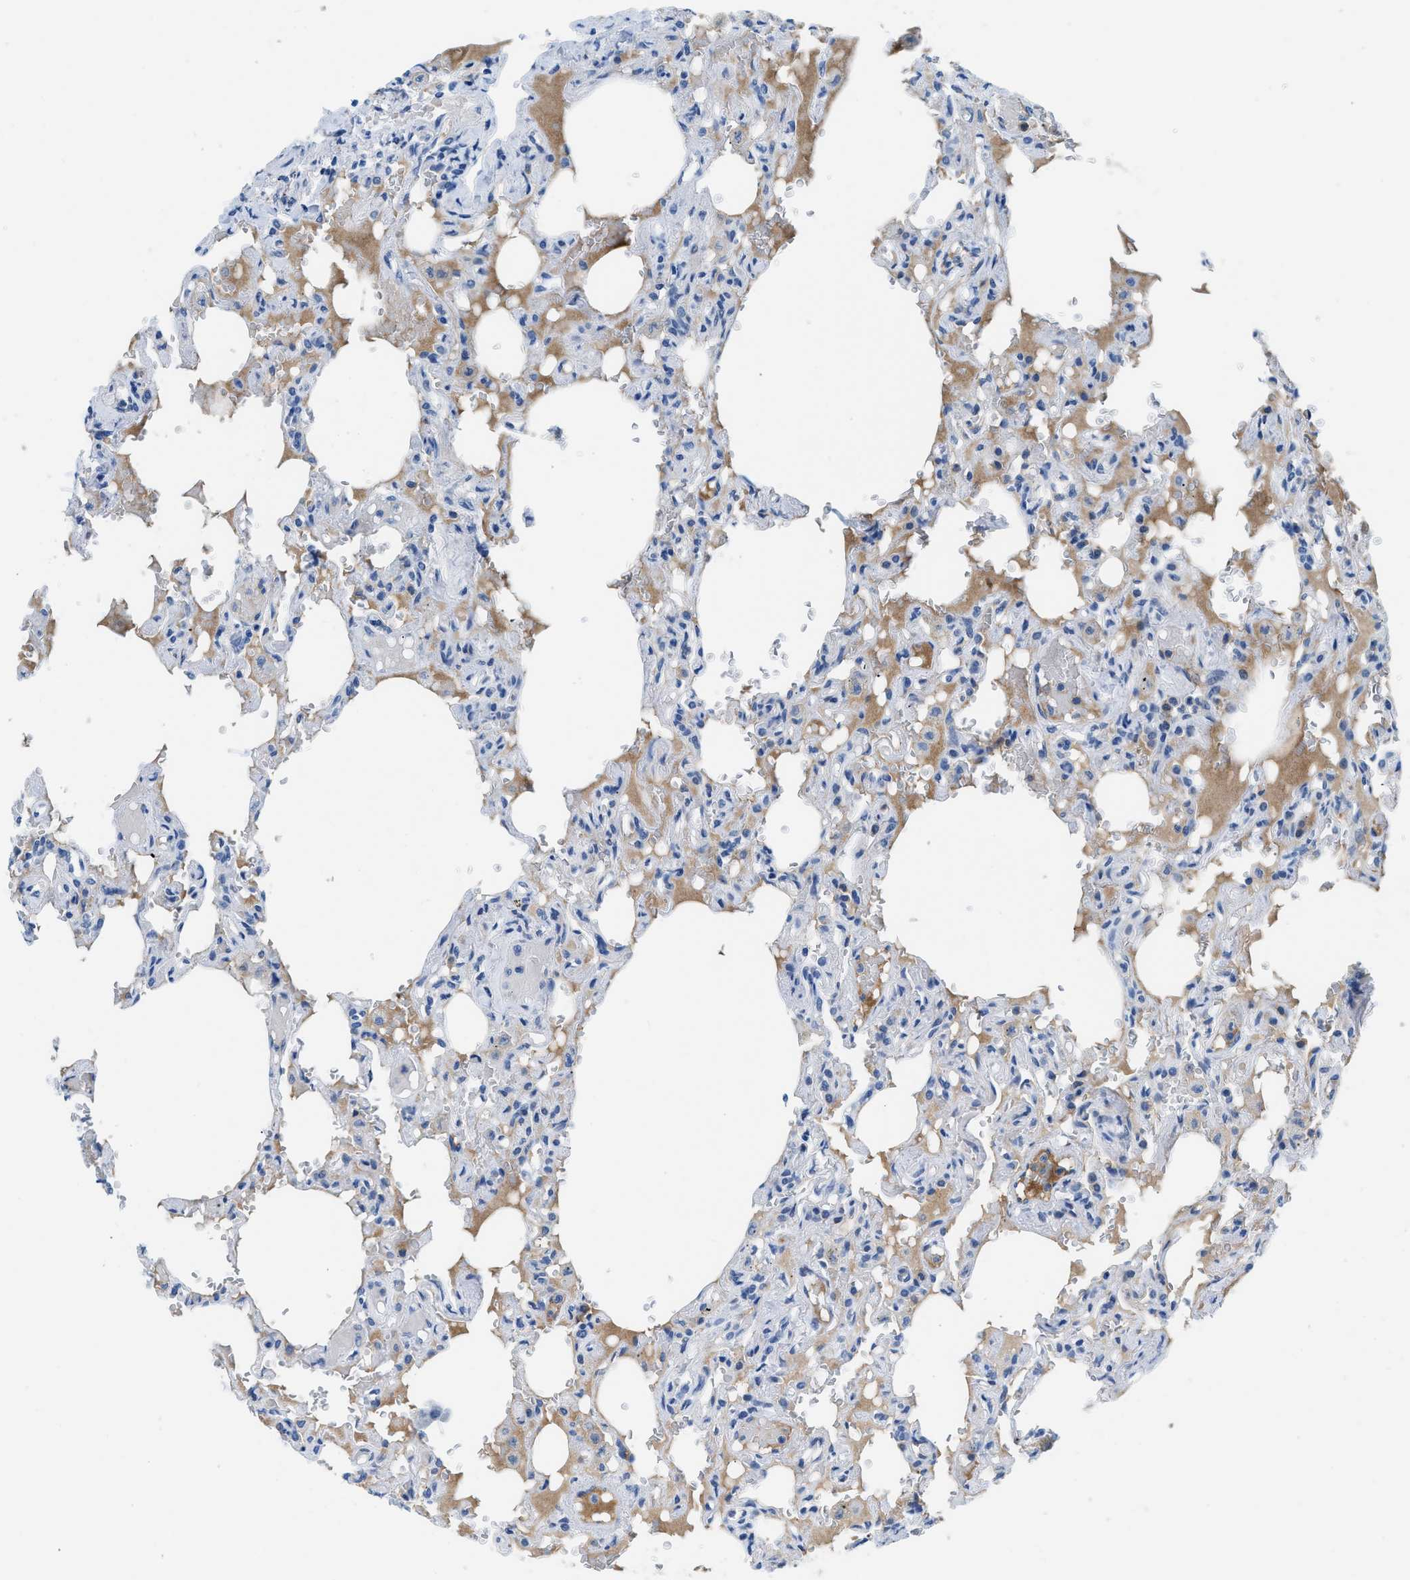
{"staining": {"intensity": "negative", "quantity": "none", "location": "none"}, "tissue": "lung", "cell_type": "Alveolar cells", "image_type": "normal", "snomed": [{"axis": "morphology", "description": "Normal tissue, NOS"}, {"axis": "topography", "description": "Lung"}], "caption": "Alveolar cells show no significant staining in benign lung. (Immunohistochemistry (ihc), brightfield microscopy, high magnification).", "gene": "MBL2", "patient": {"sex": "male", "age": 21}}